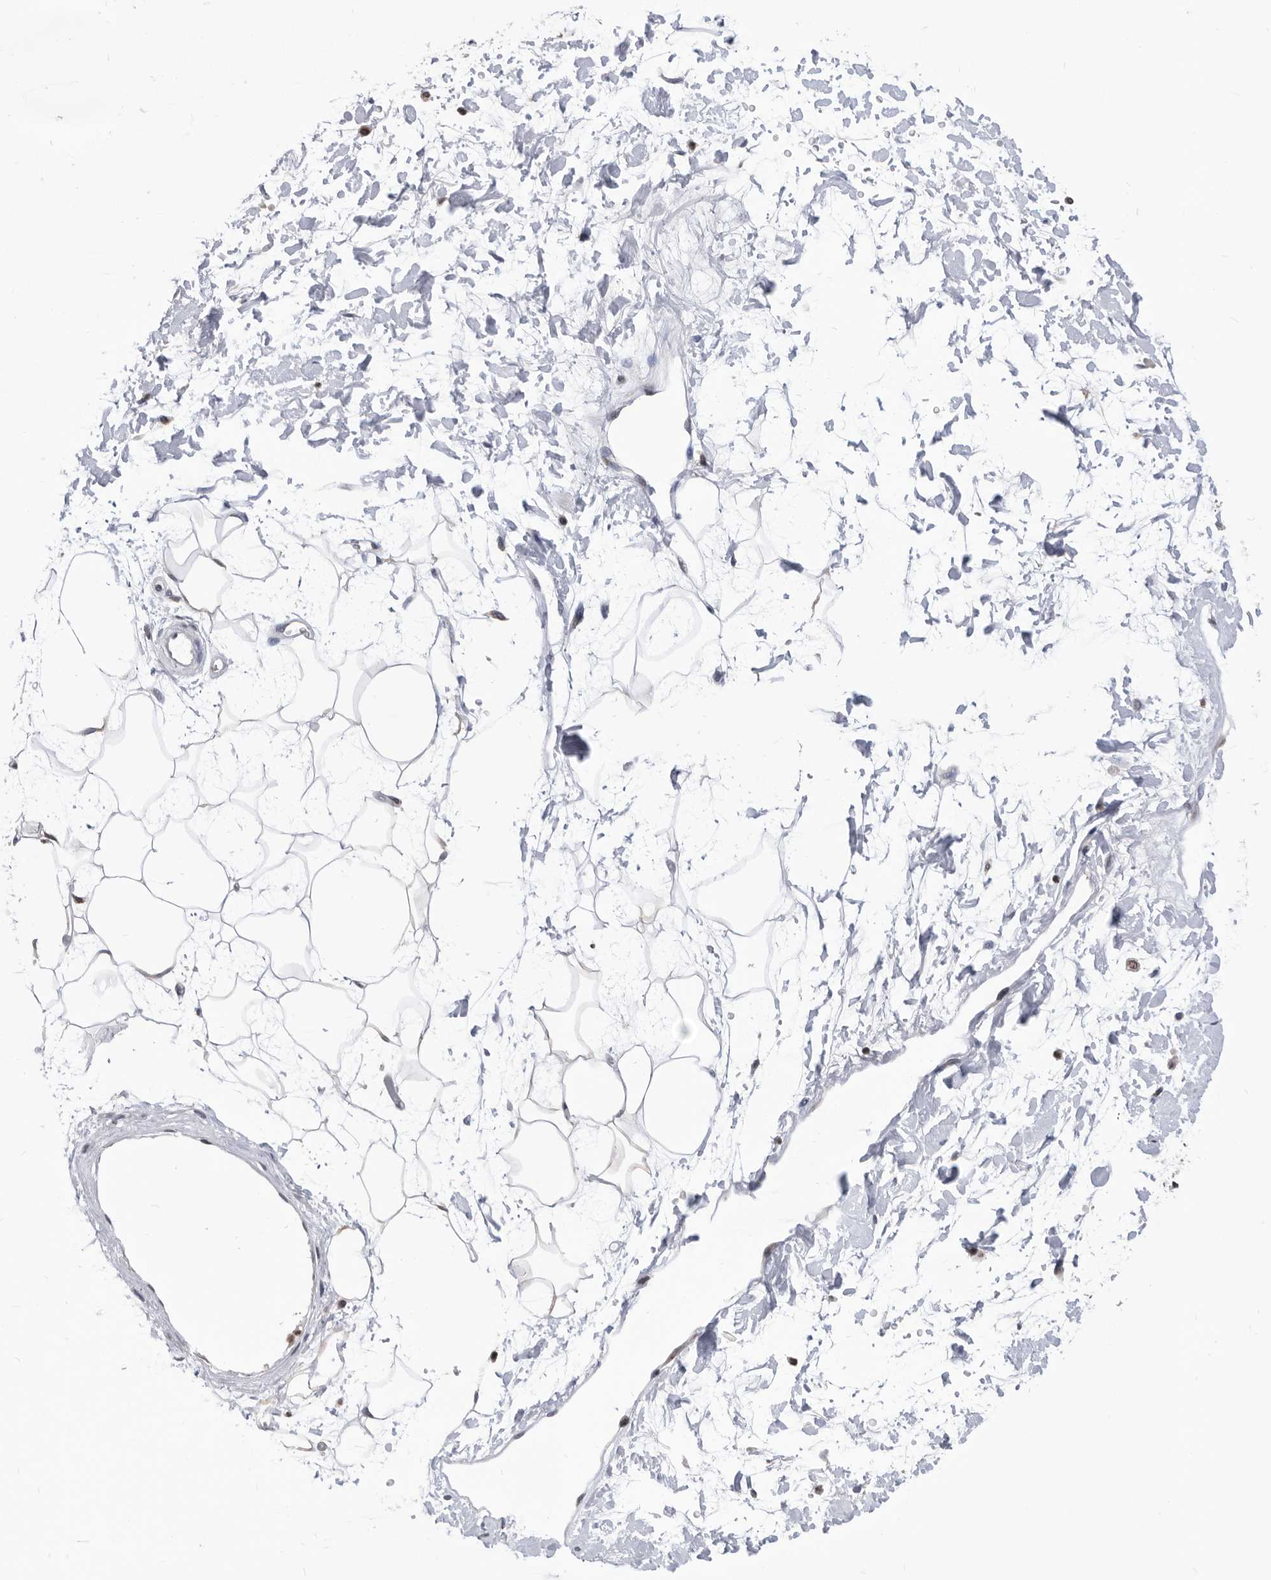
{"staining": {"intensity": "negative", "quantity": "none", "location": "none"}, "tissue": "adipose tissue", "cell_type": "Adipocytes", "image_type": "normal", "snomed": [{"axis": "morphology", "description": "Normal tissue, NOS"}, {"axis": "topography", "description": "Soft tissue"}], "caption": "This is a histopathology image of immunohistochemistry staining of unremarkable adipose tissue, which shows no staining in adipocytes. (Stains: DAB immunohistochemistry with hematoxylin counter stain, Microscopy: brightfield microscopy at high magnification).", "gene": "TSTD1", "patient": {"sex": "male", "age": 72}}